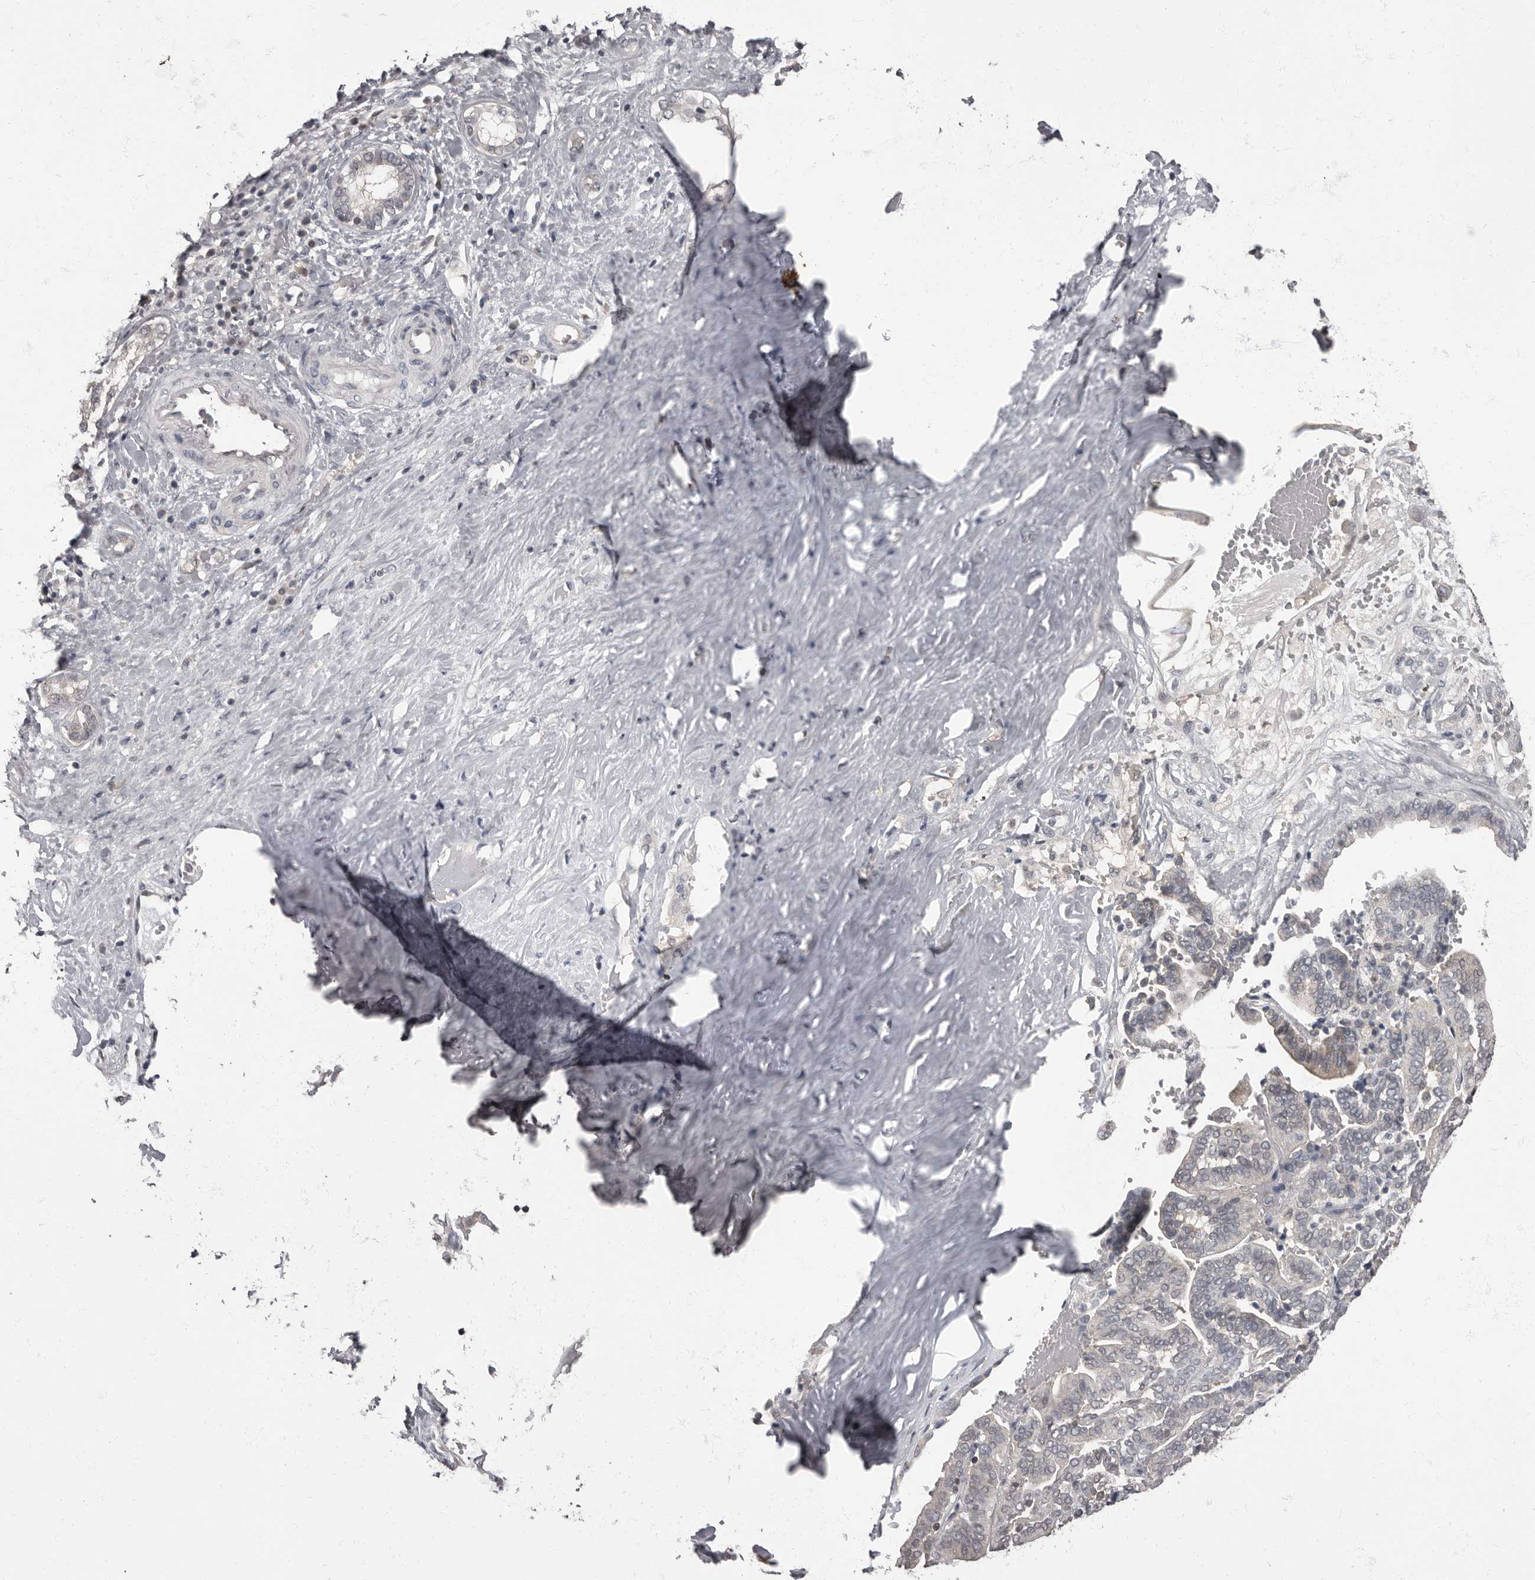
{"staining": {"intensity": "weak", "quantity": "25%-75%", "location": "cytoplasmic/membranous,nuclear"}, "tissue": "liver cancer", "cell_type": "Tumor cells", "image_type": "cancer", "snomed": [{"axis": "morphology", "description": "Cholangiocarcinoma"}, {"axis": "topography", "description": "Liver"}], "caption": "Immunohistochemical staining of cholangiocarcinoma (liver) reveals low levels of weak cytoplasmic/membranous and nuclear protein staining in about 25%-75% of tumor cells.", "gene": "C1orf50", "patient": {"sex": "female", "age": 75}}